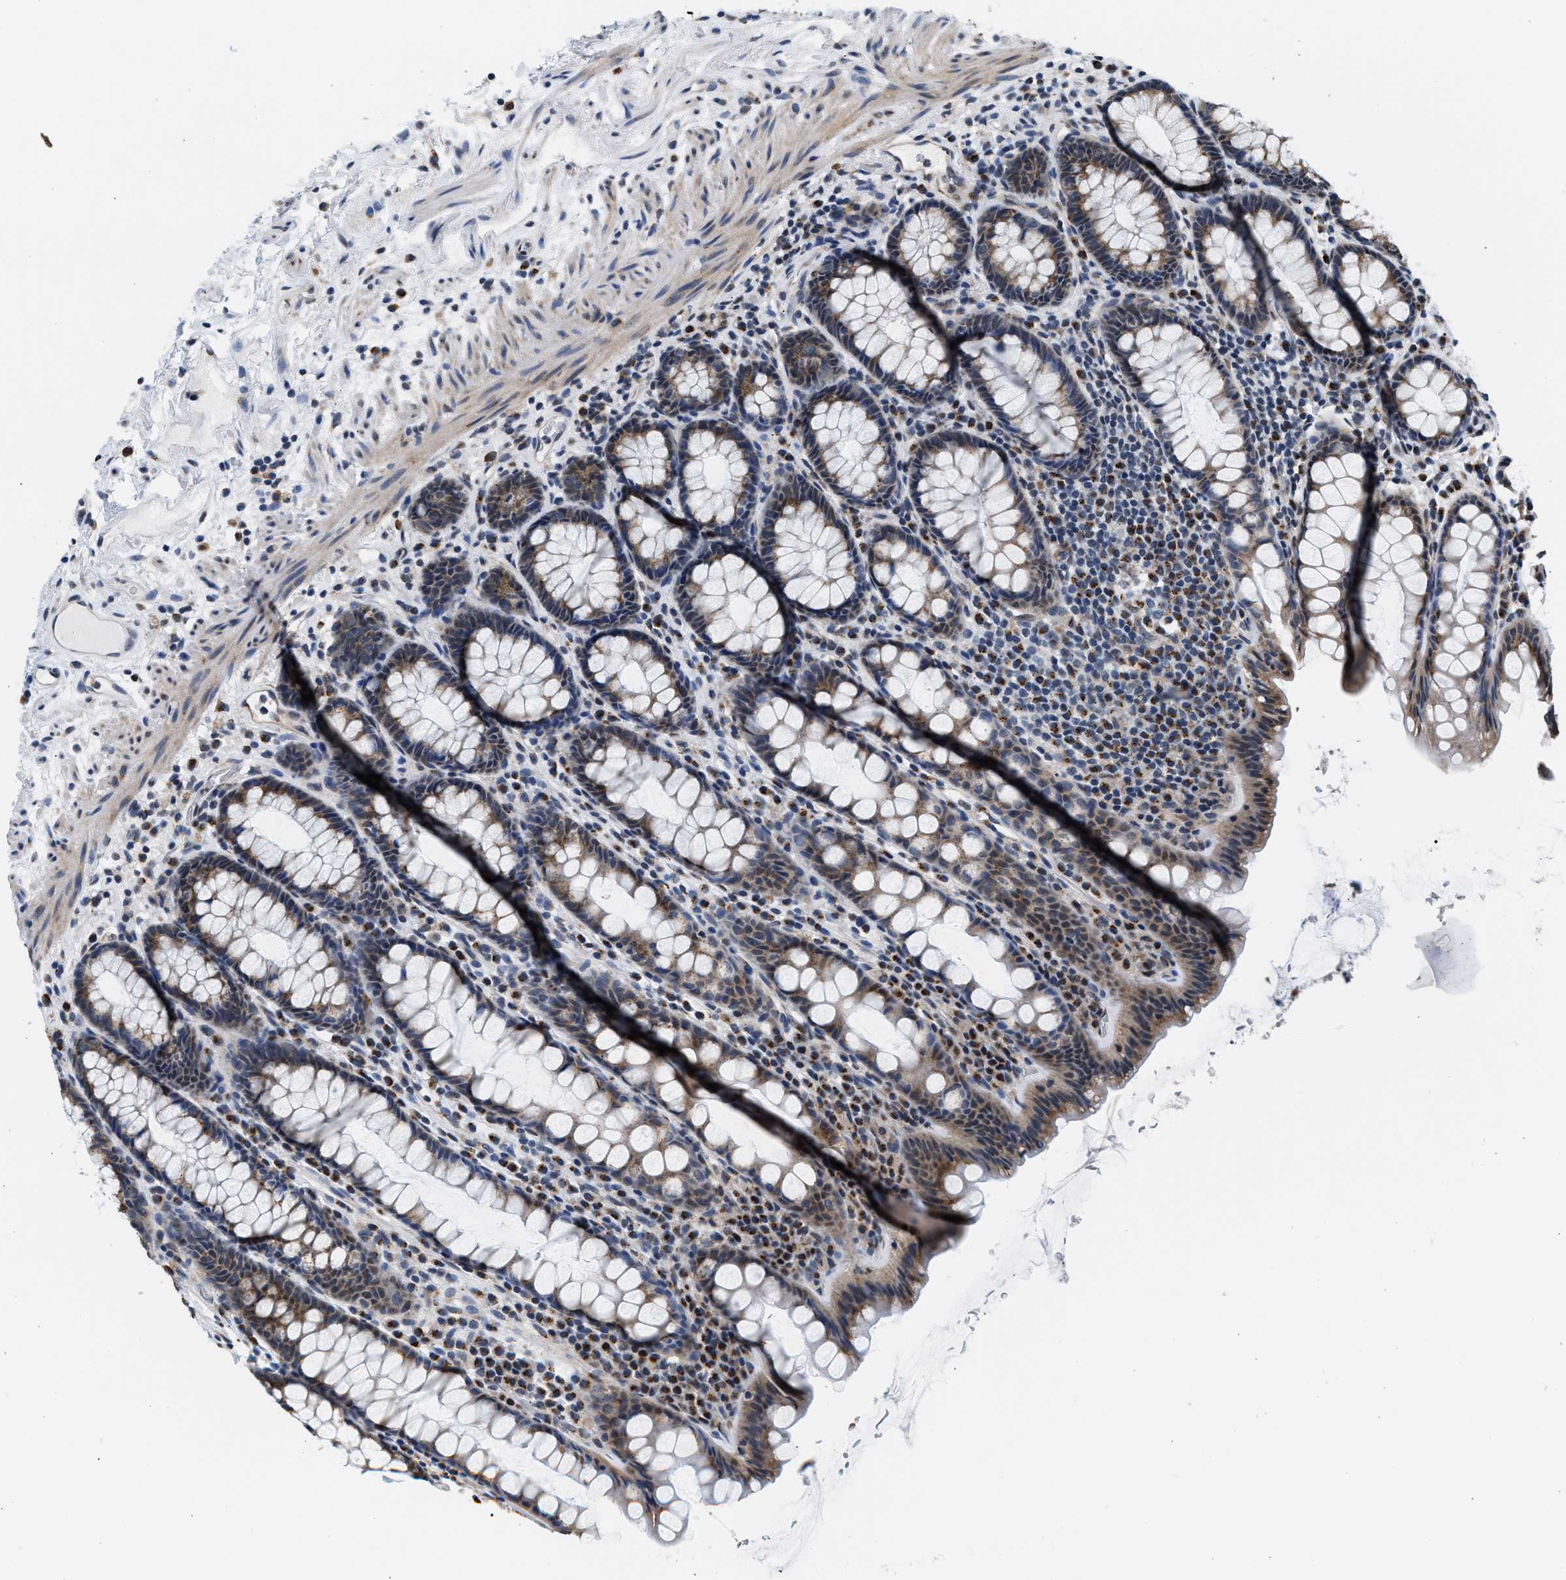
{"staining": {"intensity": "moderate", "quantity": ">75%", "location": "cytoplasmic/membranous"}, "tissue": "rectum", "cell_type": "Glandular cells", "image_type": "normal", "snomed": [{"axis": "morphology", "description": "Normal tissue, NOS"}, {"axis": "topography", "description": "Rectum"}], "caption": "Moderate cytoplasmic/membranous protein staining is identified in approximately >75% of glandular cells in rectum.", "gene": "KCNMB2", "patient": {"sex": "male", "age": 92}}